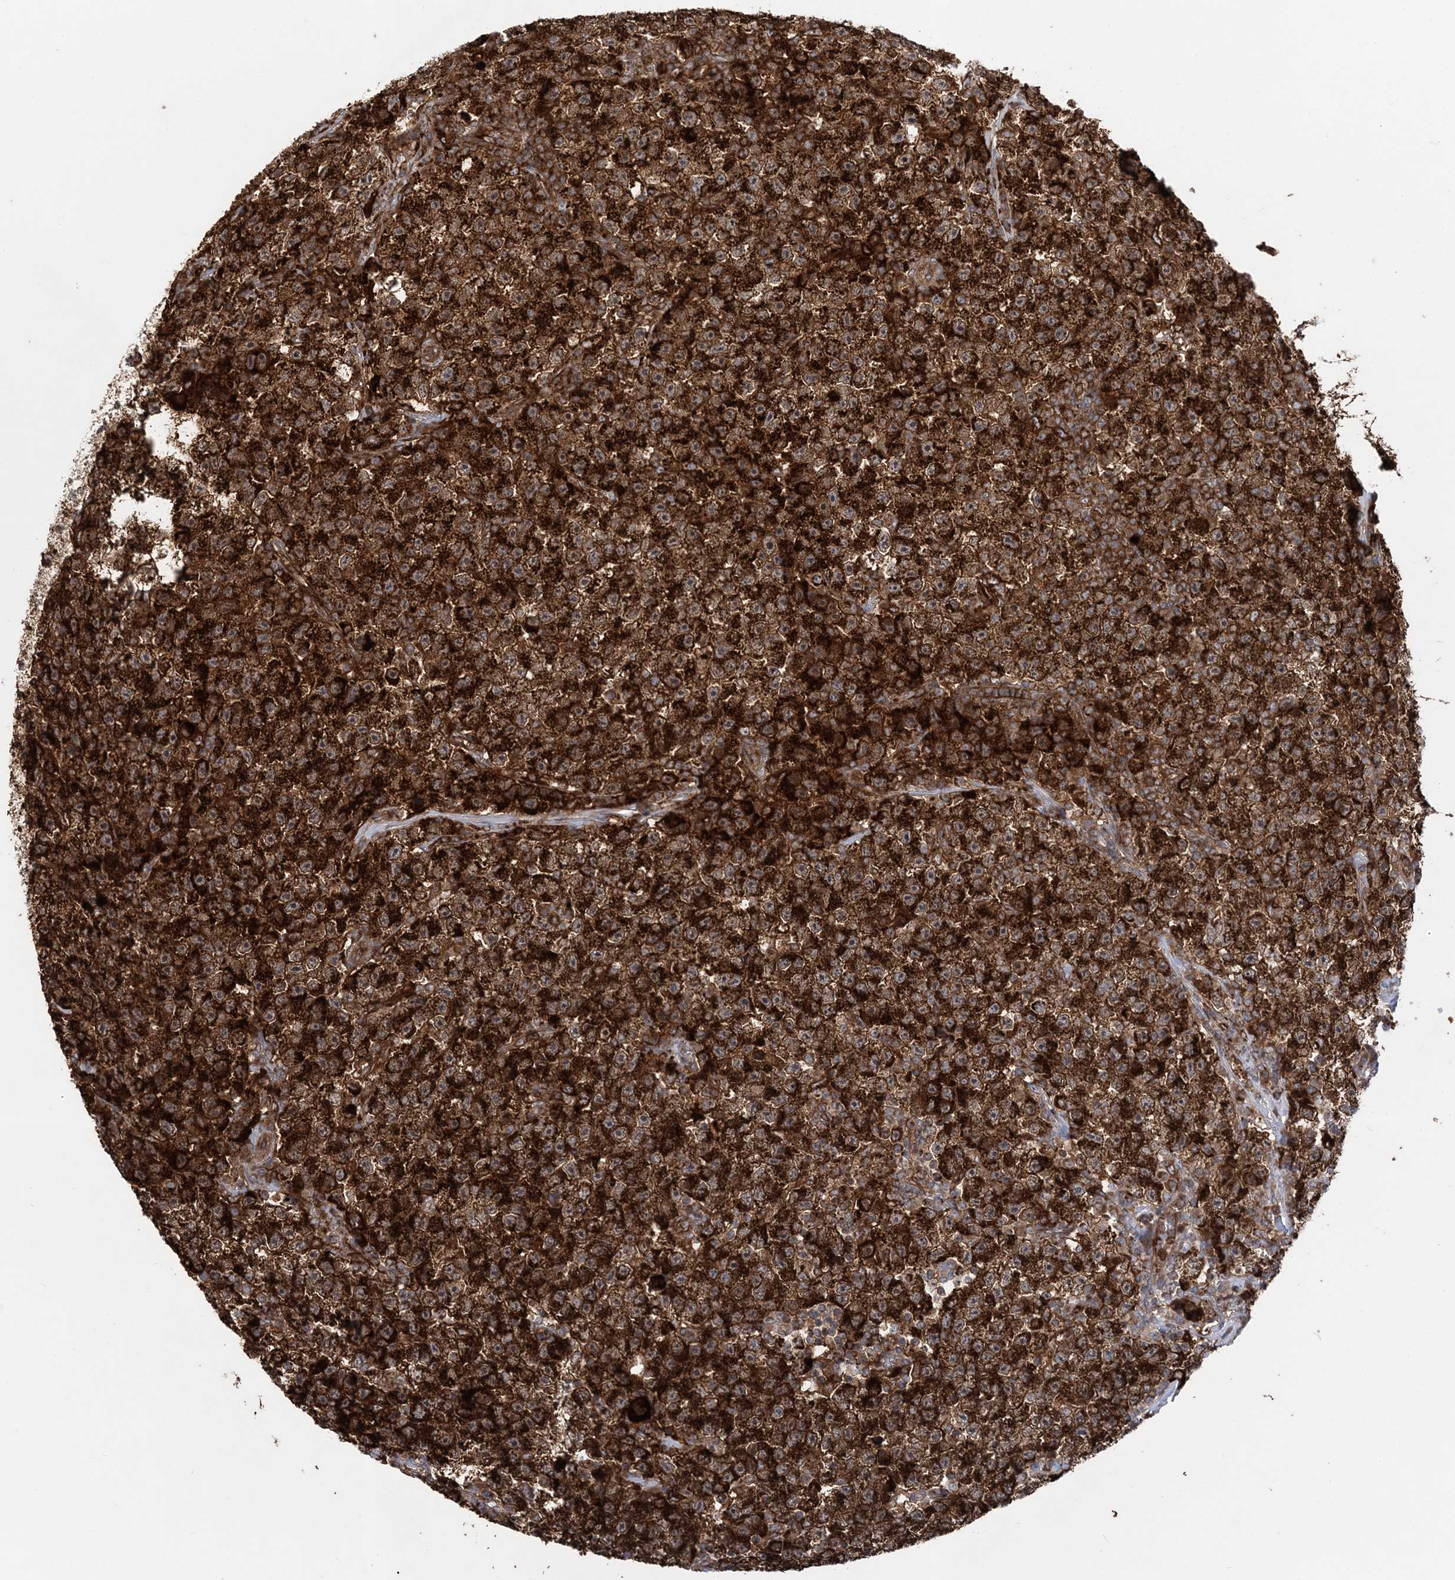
{"staining": {"intensity": "strong", "quantity": ">75%", "location": "cytoplasmic/membranous"}, "tissue": "testis cancer", "cell_type": "Tumor cells", "image_type": "cancer", "snomed": [{"axis": "morphology", "description": "Seminoma, NOS"}, {"axis": "topography", "description": "Testis"}], "caption": "Brown immunohistochemical staining in seminoma (testis) displays strong cytoplasmic/membranous positivity in about >75% of tumor cells.", "gene": "LRPPRC", "patient": {"sex": "male", "age": 22}}